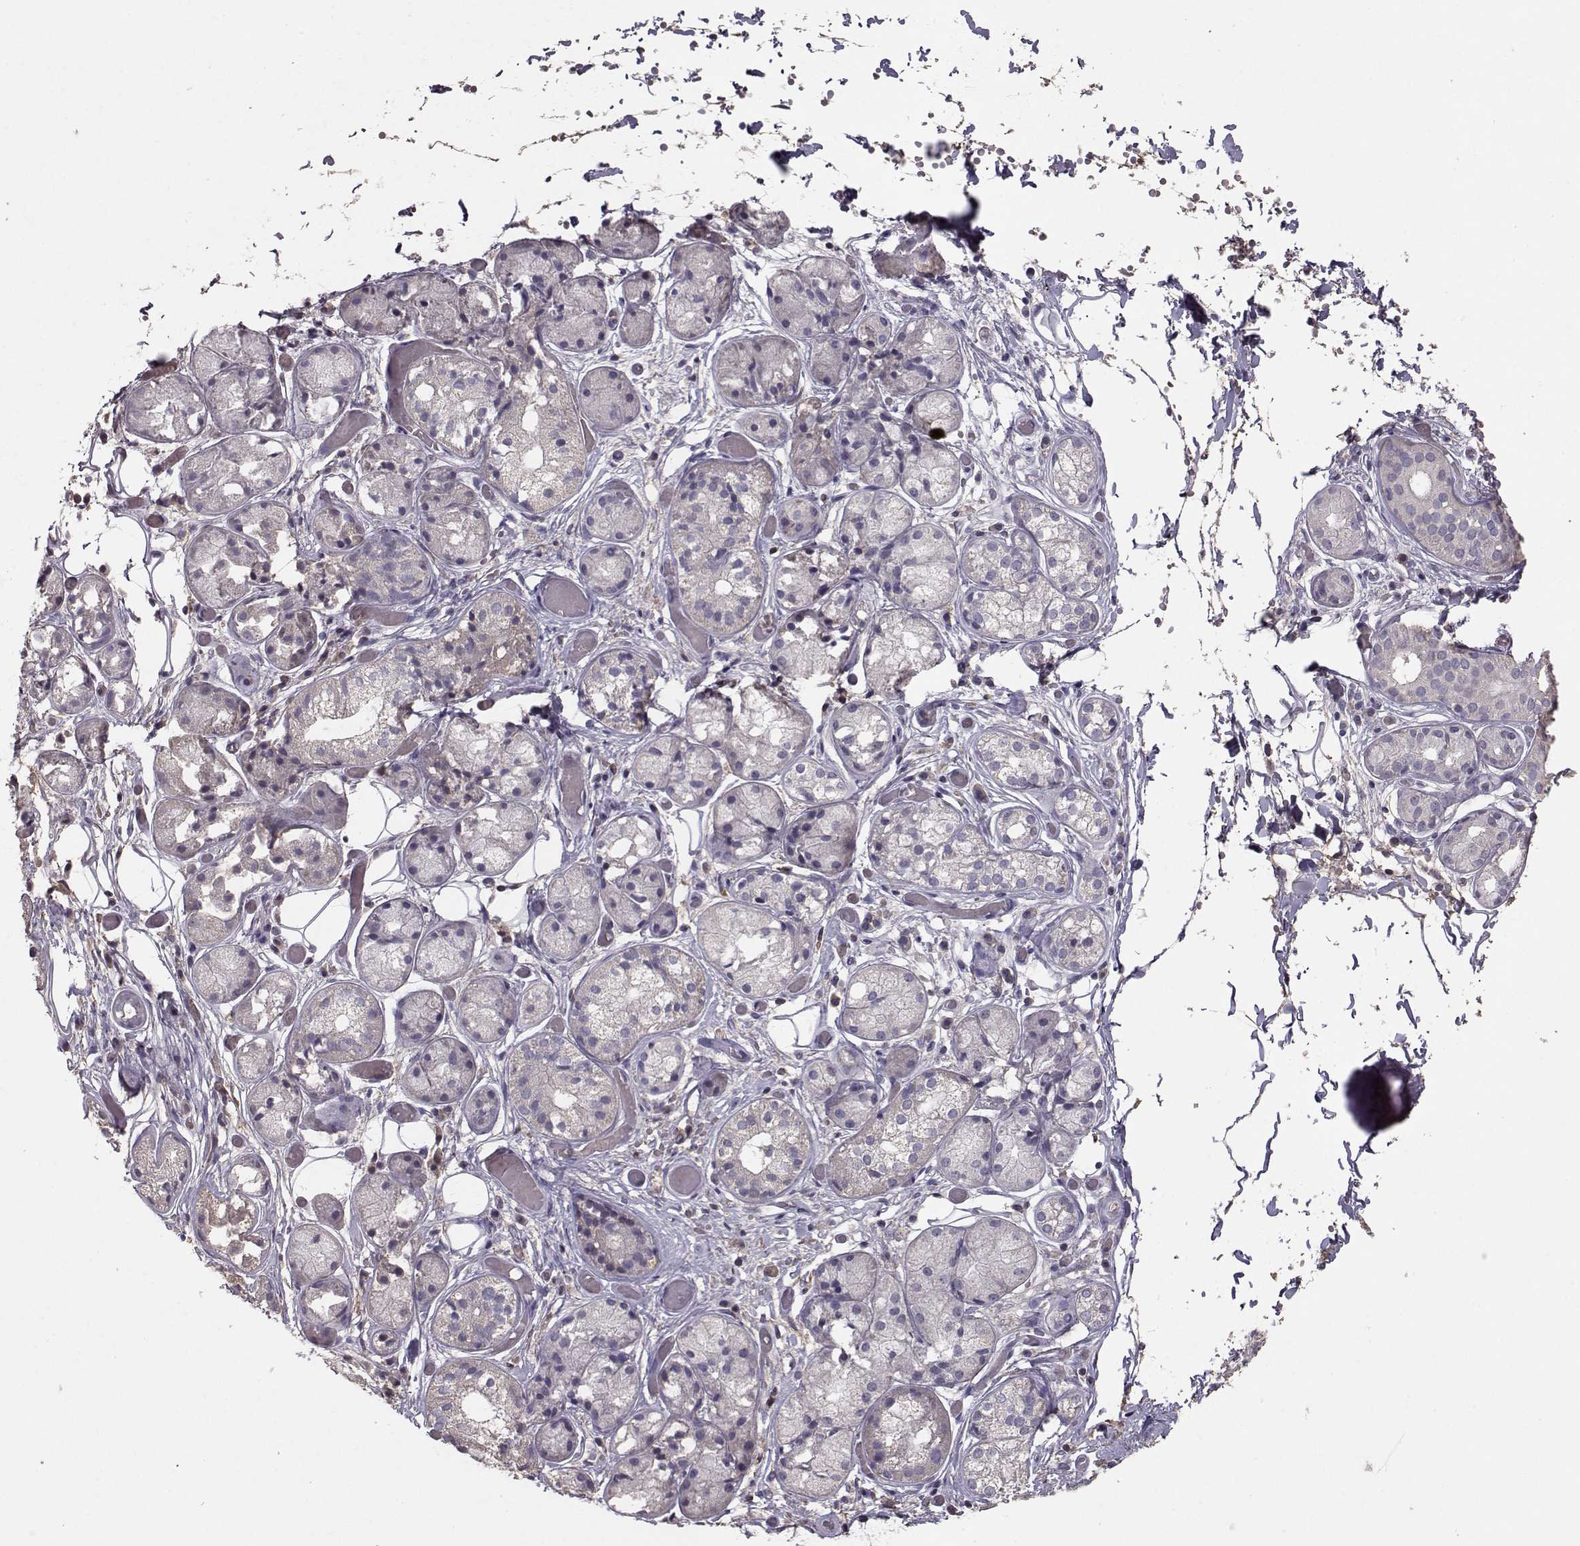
{"staining": {"intensity": "negative", "quantity": "none", "location": "none"}, "tissue": "salivary gland", "cell_type": "Glandular cells", "image_type": "normal", "snomed": [{"axis": "morphology", "description": "Normal tissue, NOS"}, {"axis": "topography", "description": "Salivary gland"}, {"axis": "topography", "description": "Peripheral nerve tissue"}], "caption": "Immunohistochemistry image of normal salivary gland stained for a protein (brown), which exhibits no positivity in glandular cells.", "gene": "PMCH", "patient": {"sex": "male", "age": 71}}